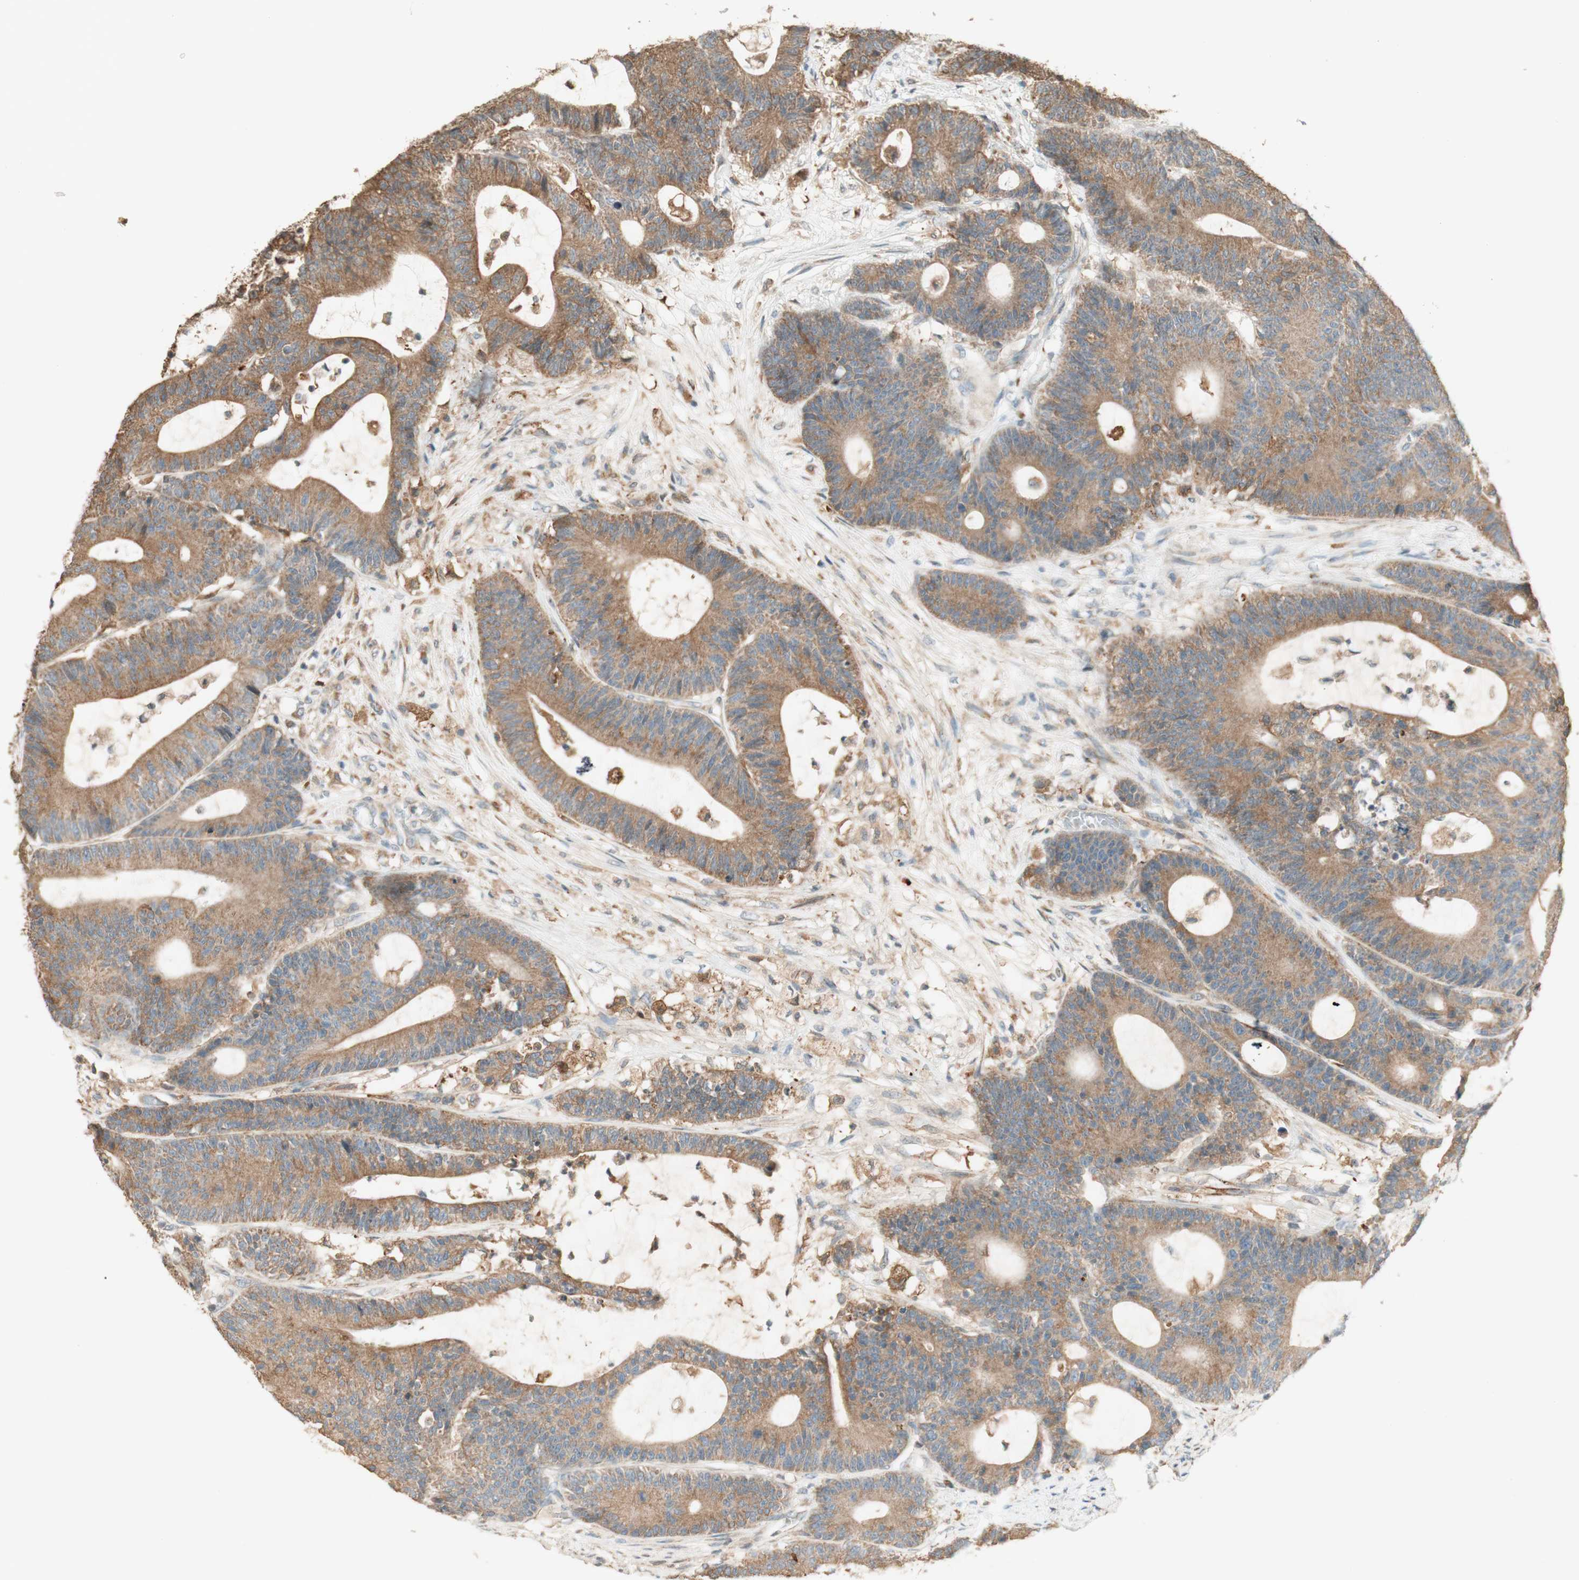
{"staining": {"intensity": "moderate", "quantity": ">75%", "location": "cytoplasmic/membranous"}, "tissue": "colorectal cancer", "cell_type": "Tumor cells", "image_type": "cancer", "snomed": [{"axis": "morphology", "description": "Adenocarcinoma, NOS"}, {"axis": "topography", "description": "Colon"}], "caption": "Immunohistochemical staining of adenocarcinoma (colorectal) exhibits medium levels of moderate cytoplasmic/membranous expression in about >75% of tumor cells.", "gene": "CLCN2", "patient": {"sex": "female", "age": 84}}